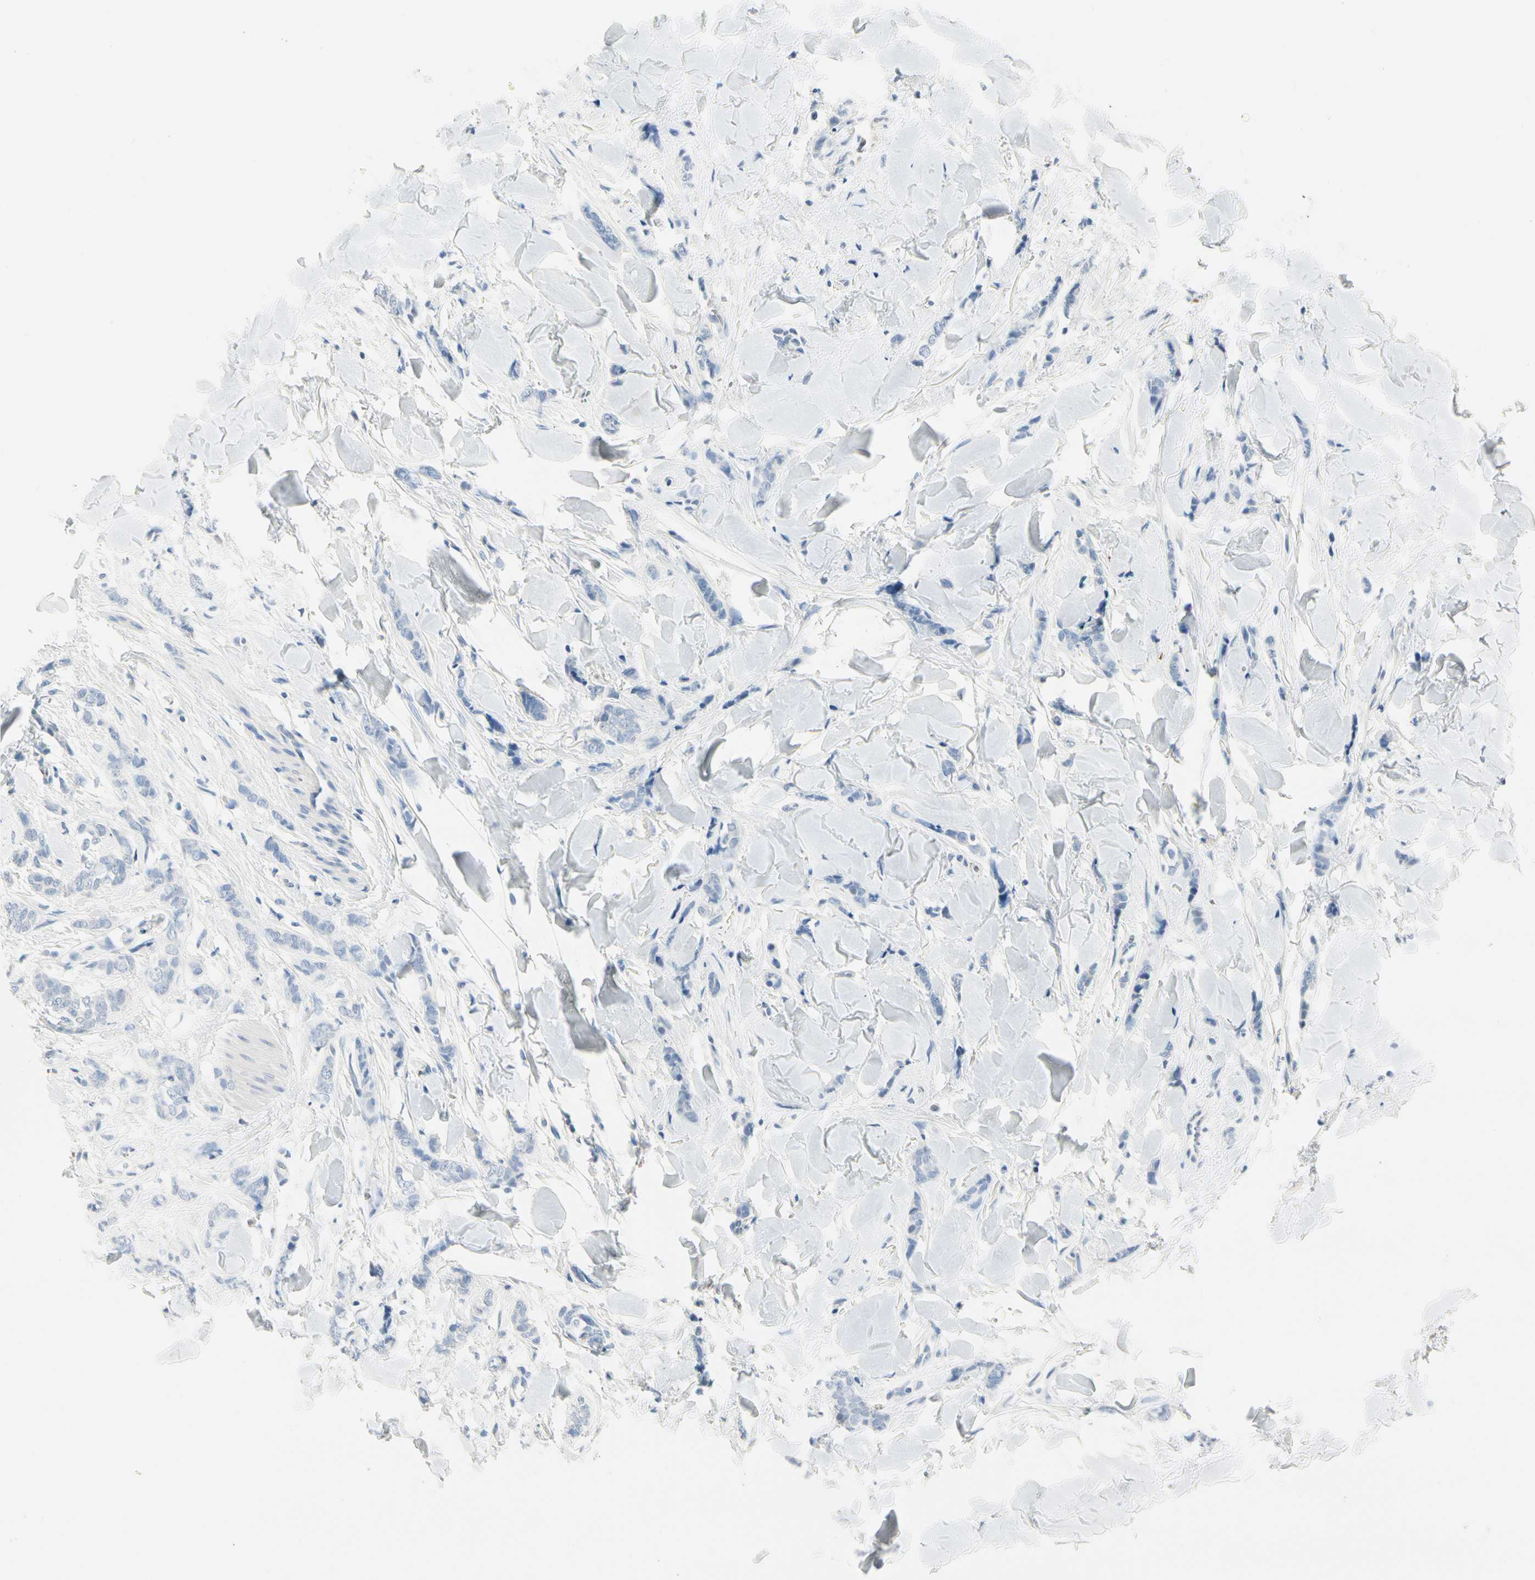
{"staining": {"intensity": "negative", "quantity": "none", "location": "none"}, "tissue": "breast cancer", "cell_type": "Tumor cells", "image_type": "cancer", "snomed": [{"axis": "morphology", "description": "Lobular carcinoma"}, {"axis": "topography", "description": "Skin"}, {"axis": "topography", "description": "Breast"}], "caption": "IHC of breast lobular carcinoma shows no expression in tumor cells.", "gene": "CA1", "patient": {"sex": "female", "age": 46}}